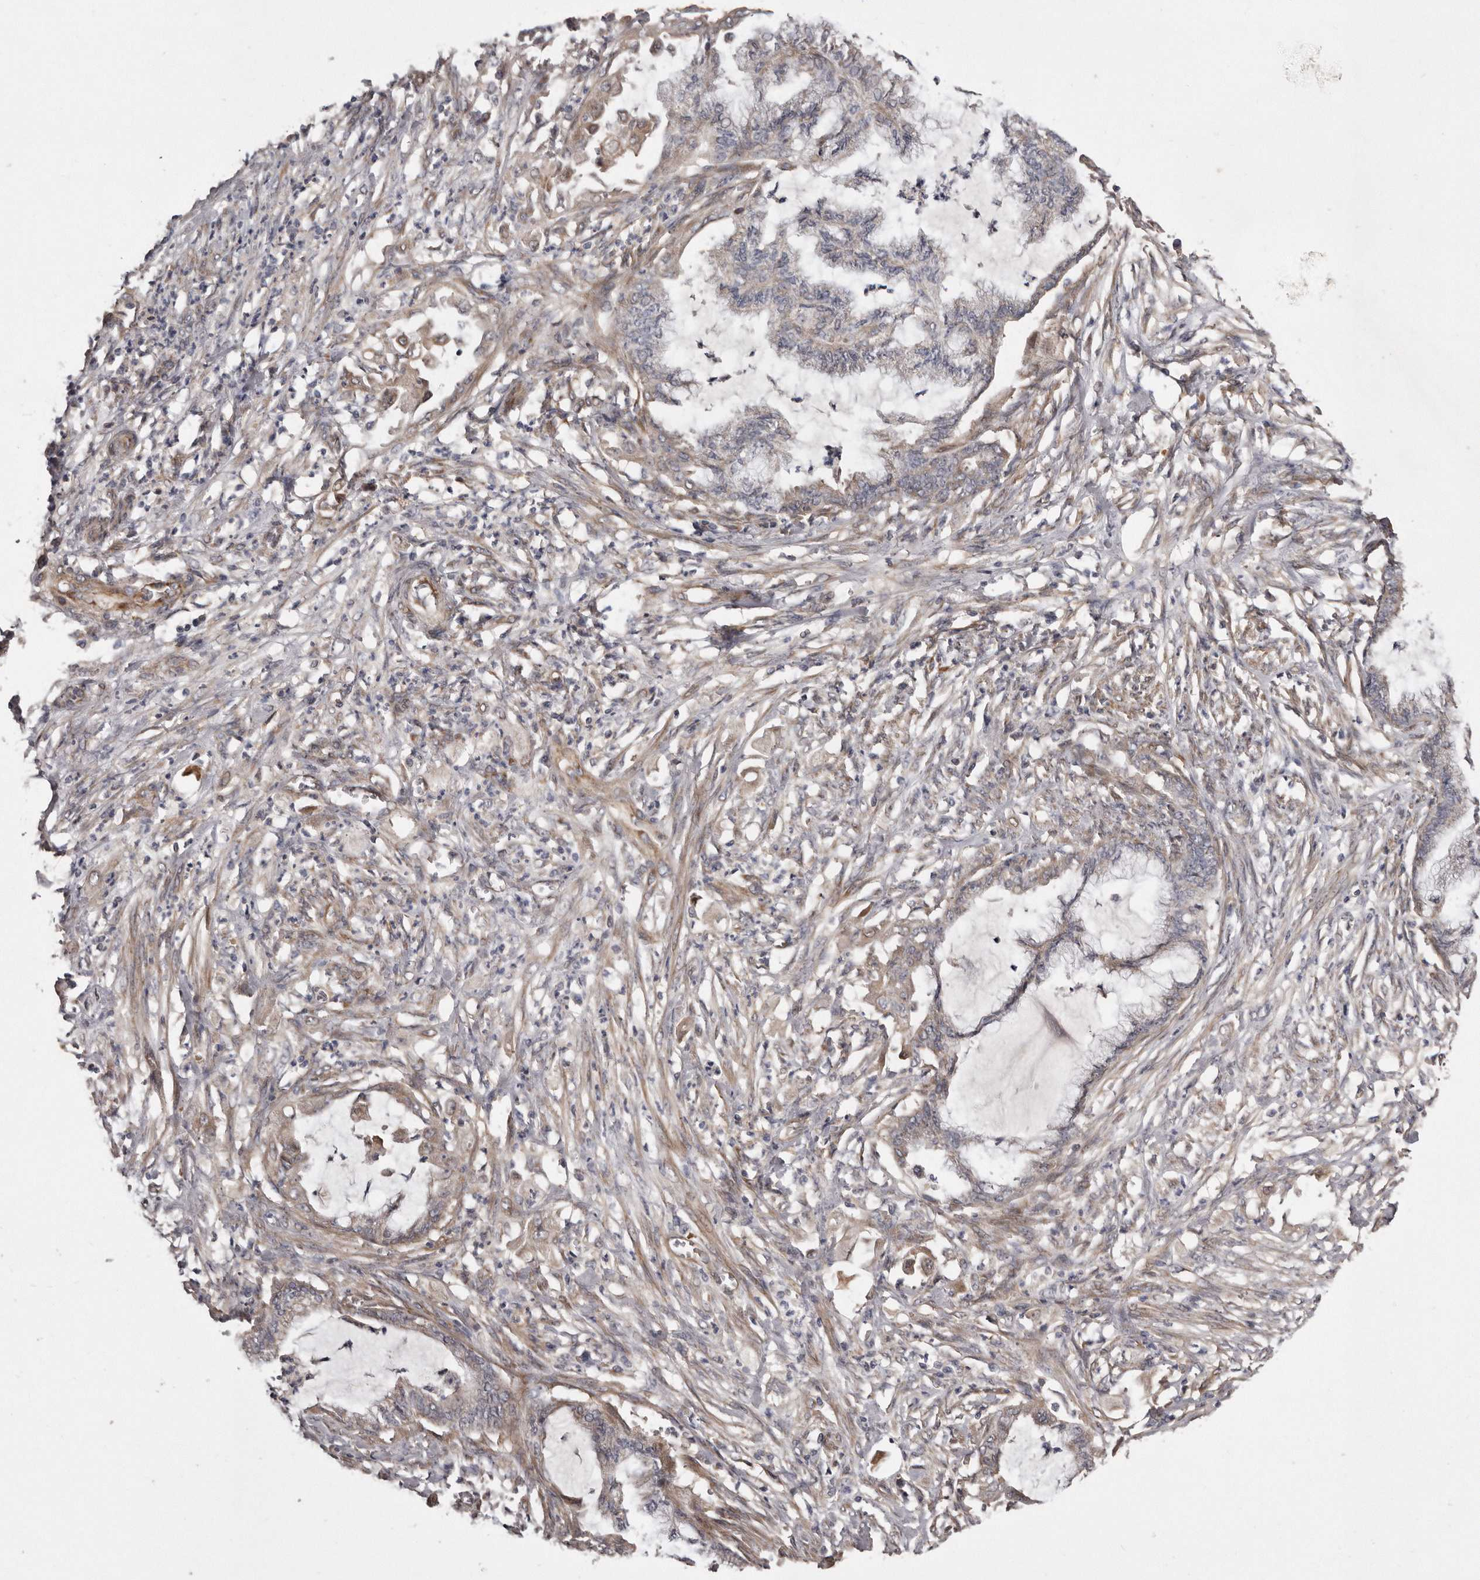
{"staining": {"intensity": "weak", "quantity": "25%-75%", "location": "cytoplasmic/membranous"}, "tissue": "endometrial cancer", "cell_type": "Tumor cells", "image_type": "cancer", "snomed": [{"axis": "morphology", "description": "Adenocarcinoma, NOS"}, {"axis": "topography", "description": "Endometrium"}], "caption": "Immunohistochemistry photomicrograph of human endometrial cancer stained for a protein (brown), which exhibits low levels of weak cytoplasmic/membranous staining in approximately 25%-75% of tumor cells.", "gene": "ARMCX1", "patient": {"sex": "female", "age": 86}}